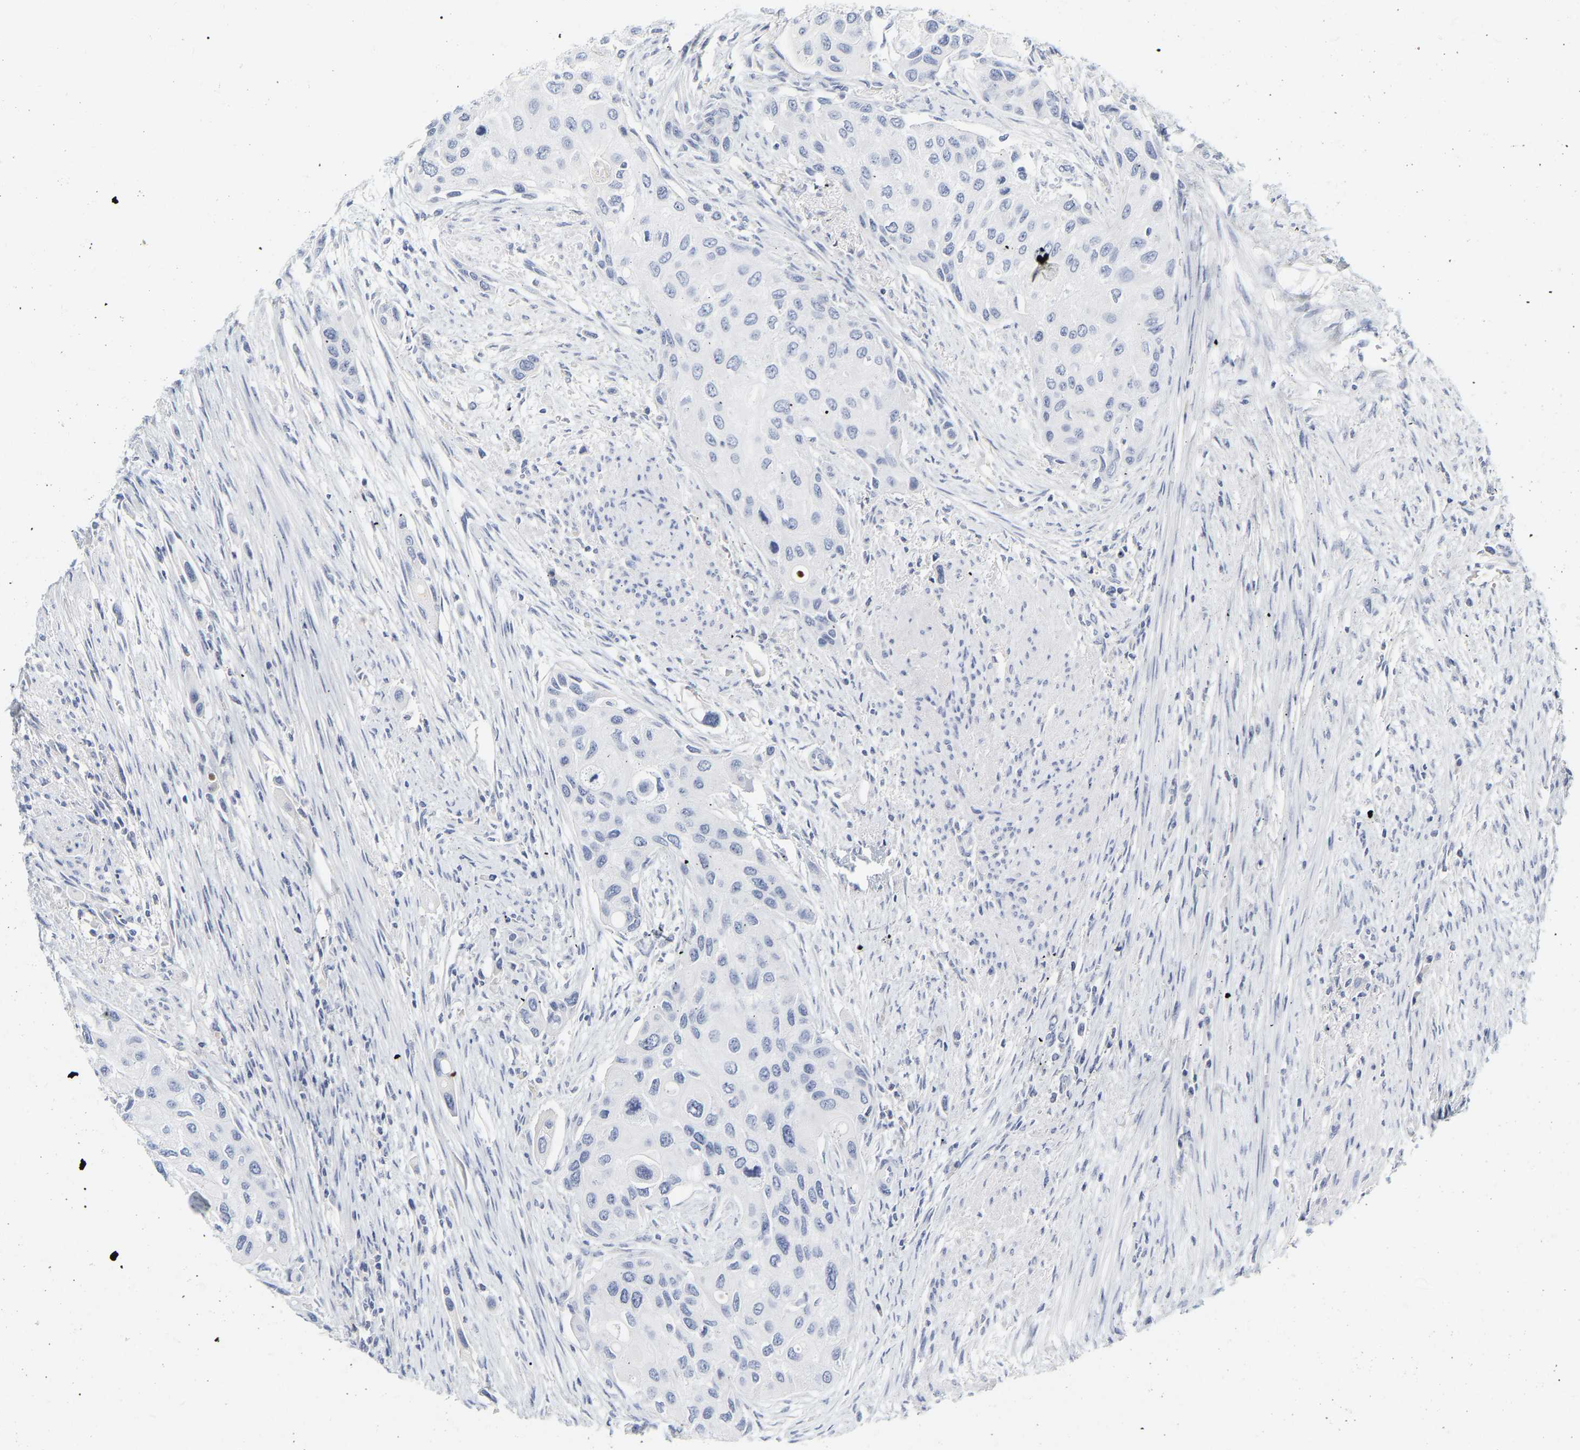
{"staining": {"intensity": "negative", "quantity": "none", "location": "none"}, "tissue": "urothelial cancer", "cell_type": "Tumor cells", "image_type": "cancer", "snomed": [{"axis": "morphology", "description": "Urothelial carcinoma, High grade"}, {"axis": "topography", "description": "Urinary bladder"}], "caption": "Micrograph shows no protein expression in tumor cells of urothelial cancer tissue. Brightfield microscopy of immunohistochemistry (IHC) stained with DAB (brown) and hematoxylin (blue), captured at high magnification.", "gene": "GNAS", "patient": {"sex": "female", "age": 56}}